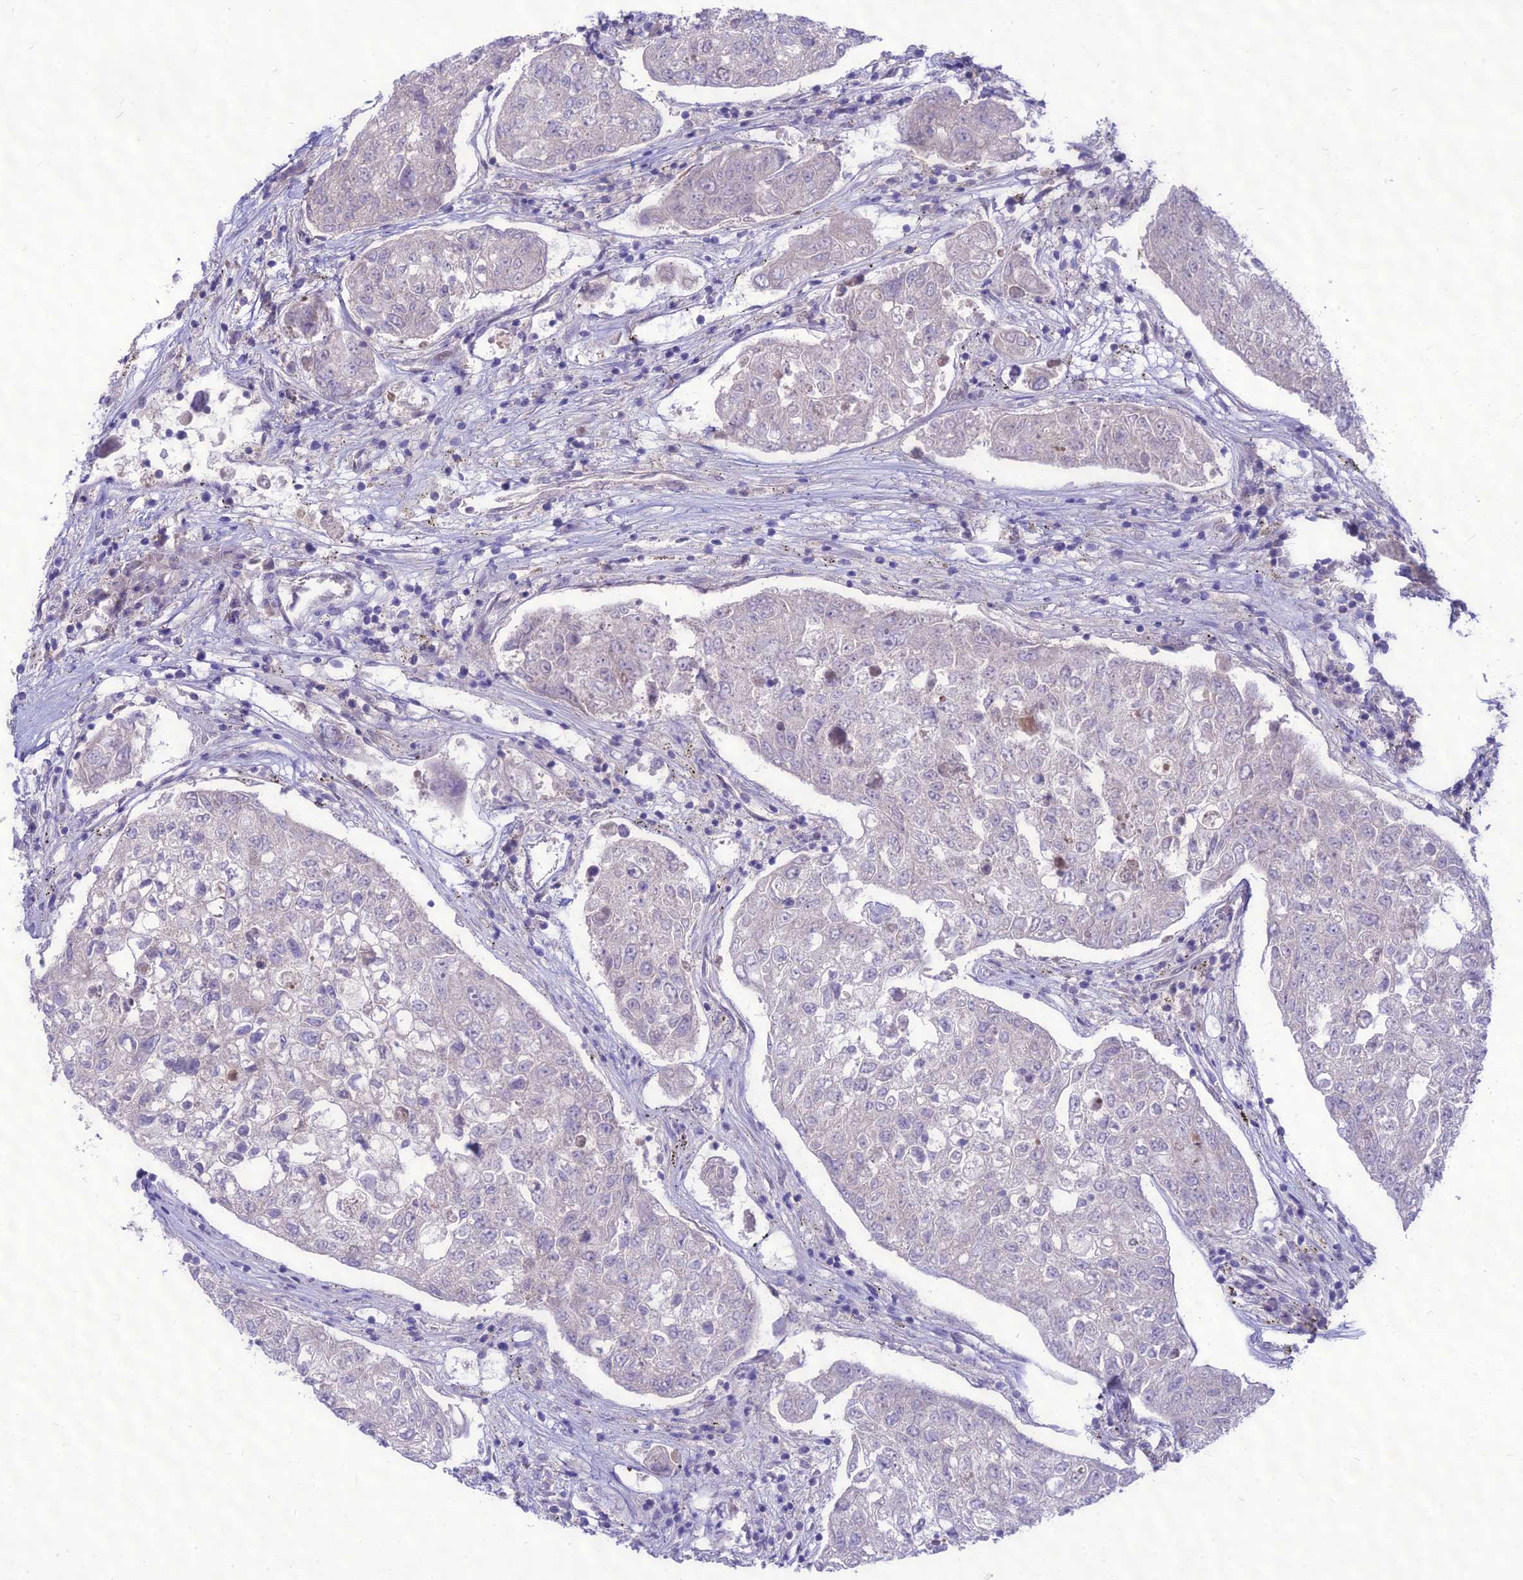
{"staining": {"intensity": "negative", "quantity": "none", "location": "none"}, "tissue": "urothelial cancer", "cell_type": "Tumor cells", "image_type": "cancer", "snomed": [{"axis": "morphology", "description": "Urothelial carcinoma, High grade"}, {"axis": "topography", "description": "Lymph node"}, {"axis": "topography", "description": "Urinary bladder"}], "caption": "Tumor cells are negative for brown protein staining in urothelial cancer. The staining was performed using DAB (3,3'-diaminobenzidine) to visualize the protein expression in brown, while the nuclei were stained in blue with hematoxylin (Magnification: 20x).", "gene": "NOVA2", "patient": {"sex": "male", "age": 51}}